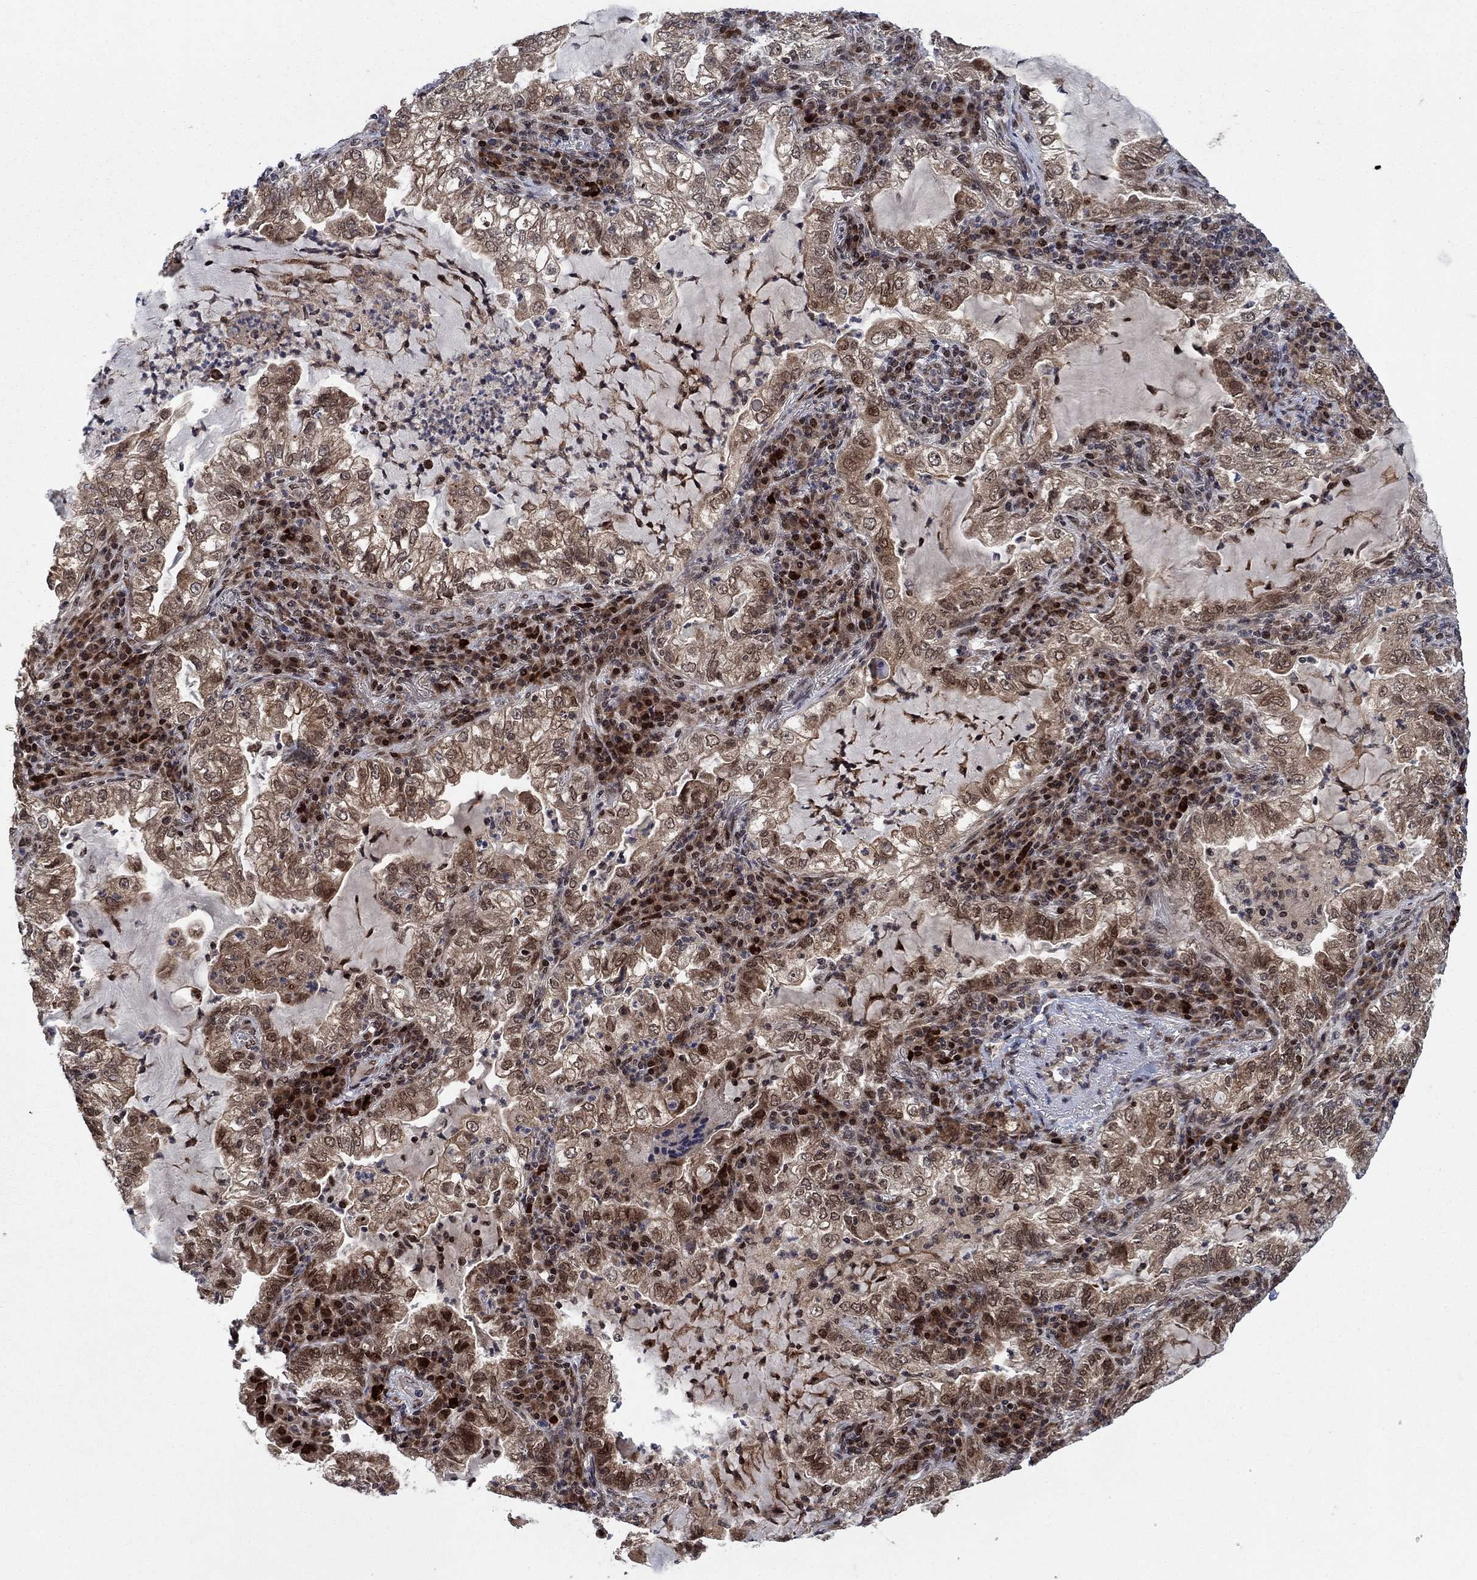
{"staining": {"intensity": "moderate", "quantity": "25%-75%", "location": "cytoplasmic/membranous,nuclear"}, "tissue": "lung cancer", "cell_type": "Tumor cells", "image_type": "cancer", "snomed": [{"axis": "morphology", "description": "Adenocarcinoma, NOS"}, {"axis": "topography", "description": "Lung"}], "caption": "Immunohistochemical staining of adenocarcinoma (lung) shows medium levels of moderate cytoplasmic/membranous and nuclear protein staining in about 25%-75% of tumor cells. (DAB (3,3'-diaminobenzidine) IHC with brightfield microscopy, high magnification).", "gene": "PRICKLE4", "patient": {"sex": "female", "age": 73}}